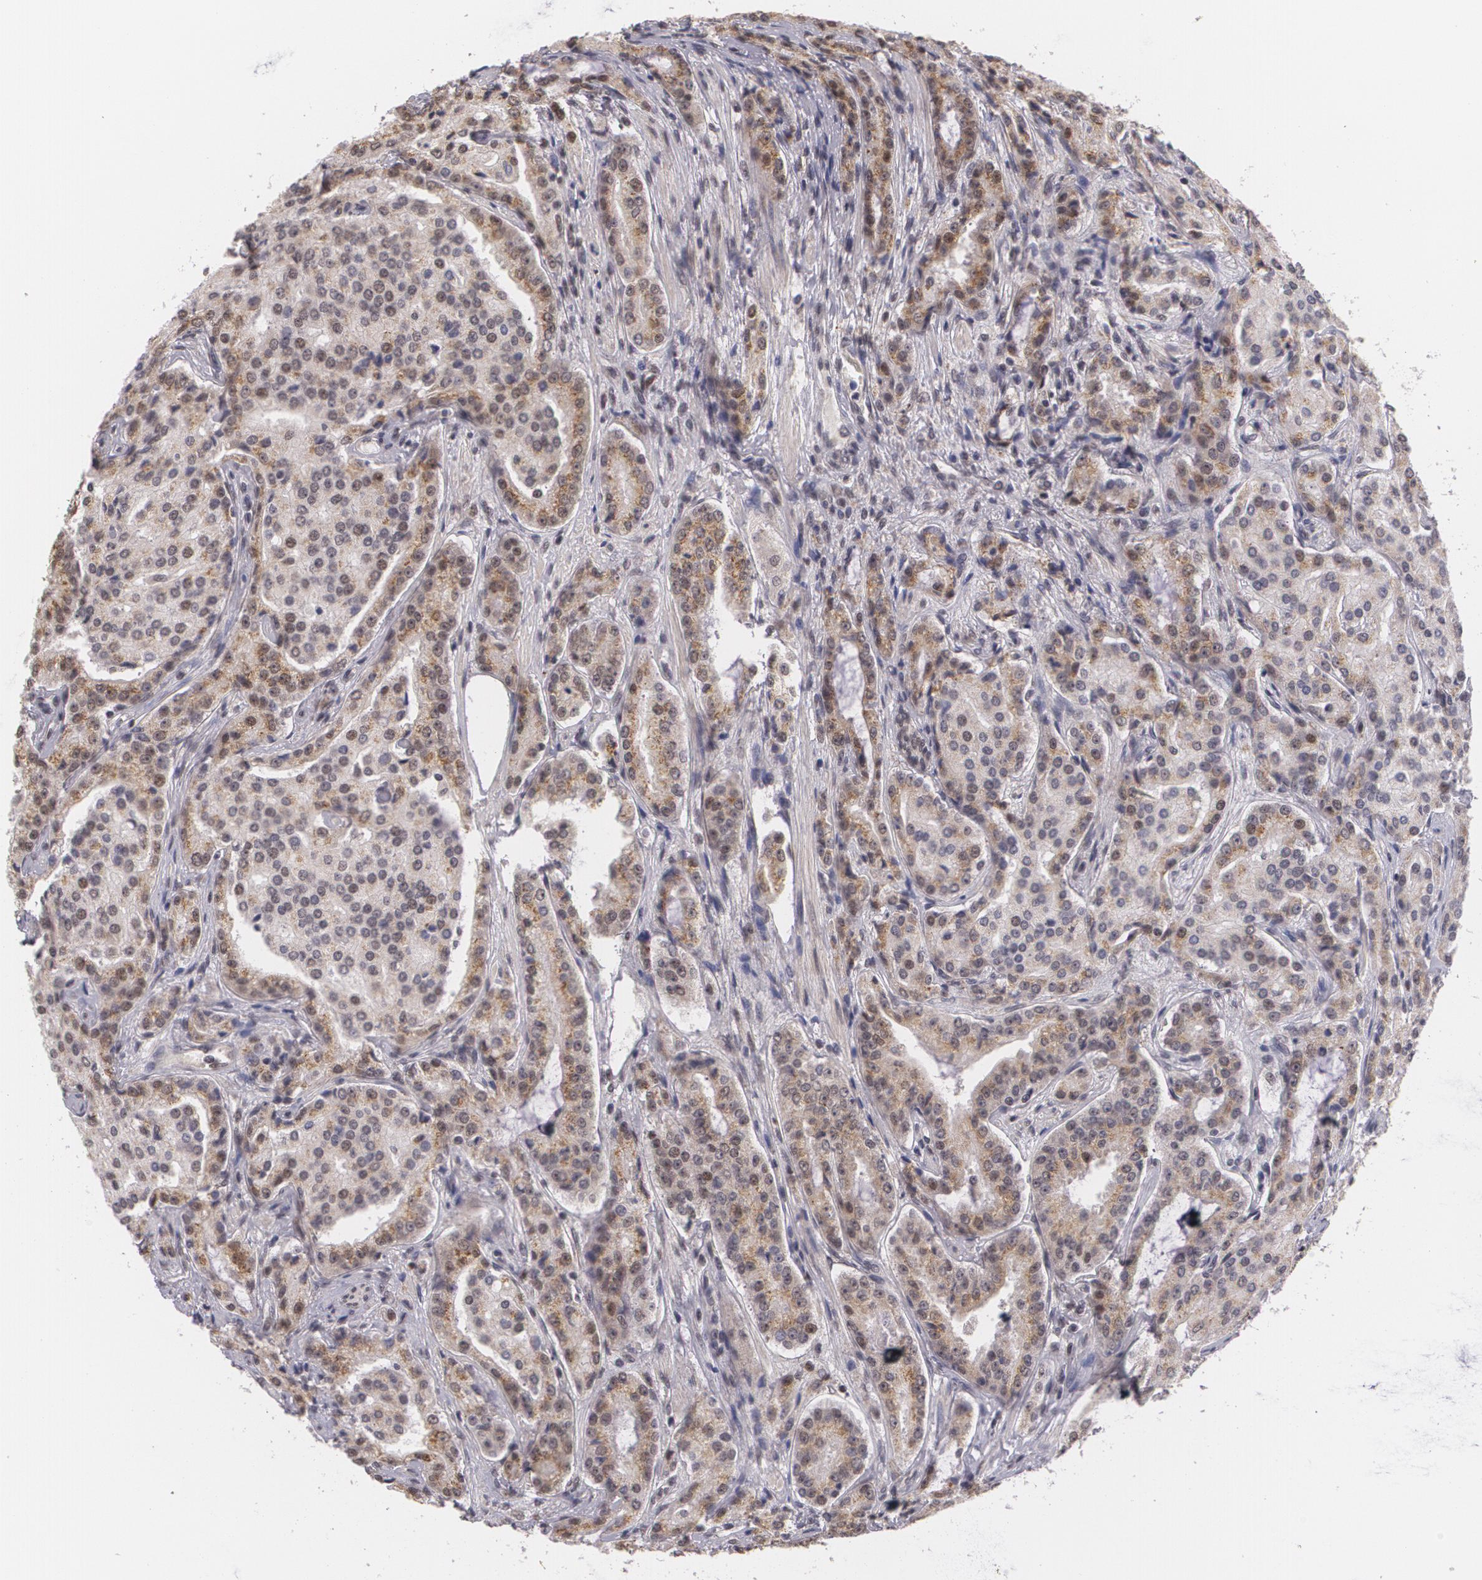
{"staining": {"intensity": "weak", "quantity": "25%-75%", "location": "cytoplasmic/membranous"}, "tissue": "prostate cancer", "cell_type": "Tumor cells", "image_type": "cancer", "snomed": [{"axis": "morphology", "description": "Adenocarcinoma, Medium grade"}, {"axis": "topography", "description": "Prostate"}], "caption": "High-power microscopy captured an IHC image of prostate cancer (medium-grade adenocarcinoma), revealing weak cytoplasmic/membranous positivity in approximately 25%-75% of tumor cells.", "gene": "ALX1", "patient": {"sex": "male", "age": 72}}